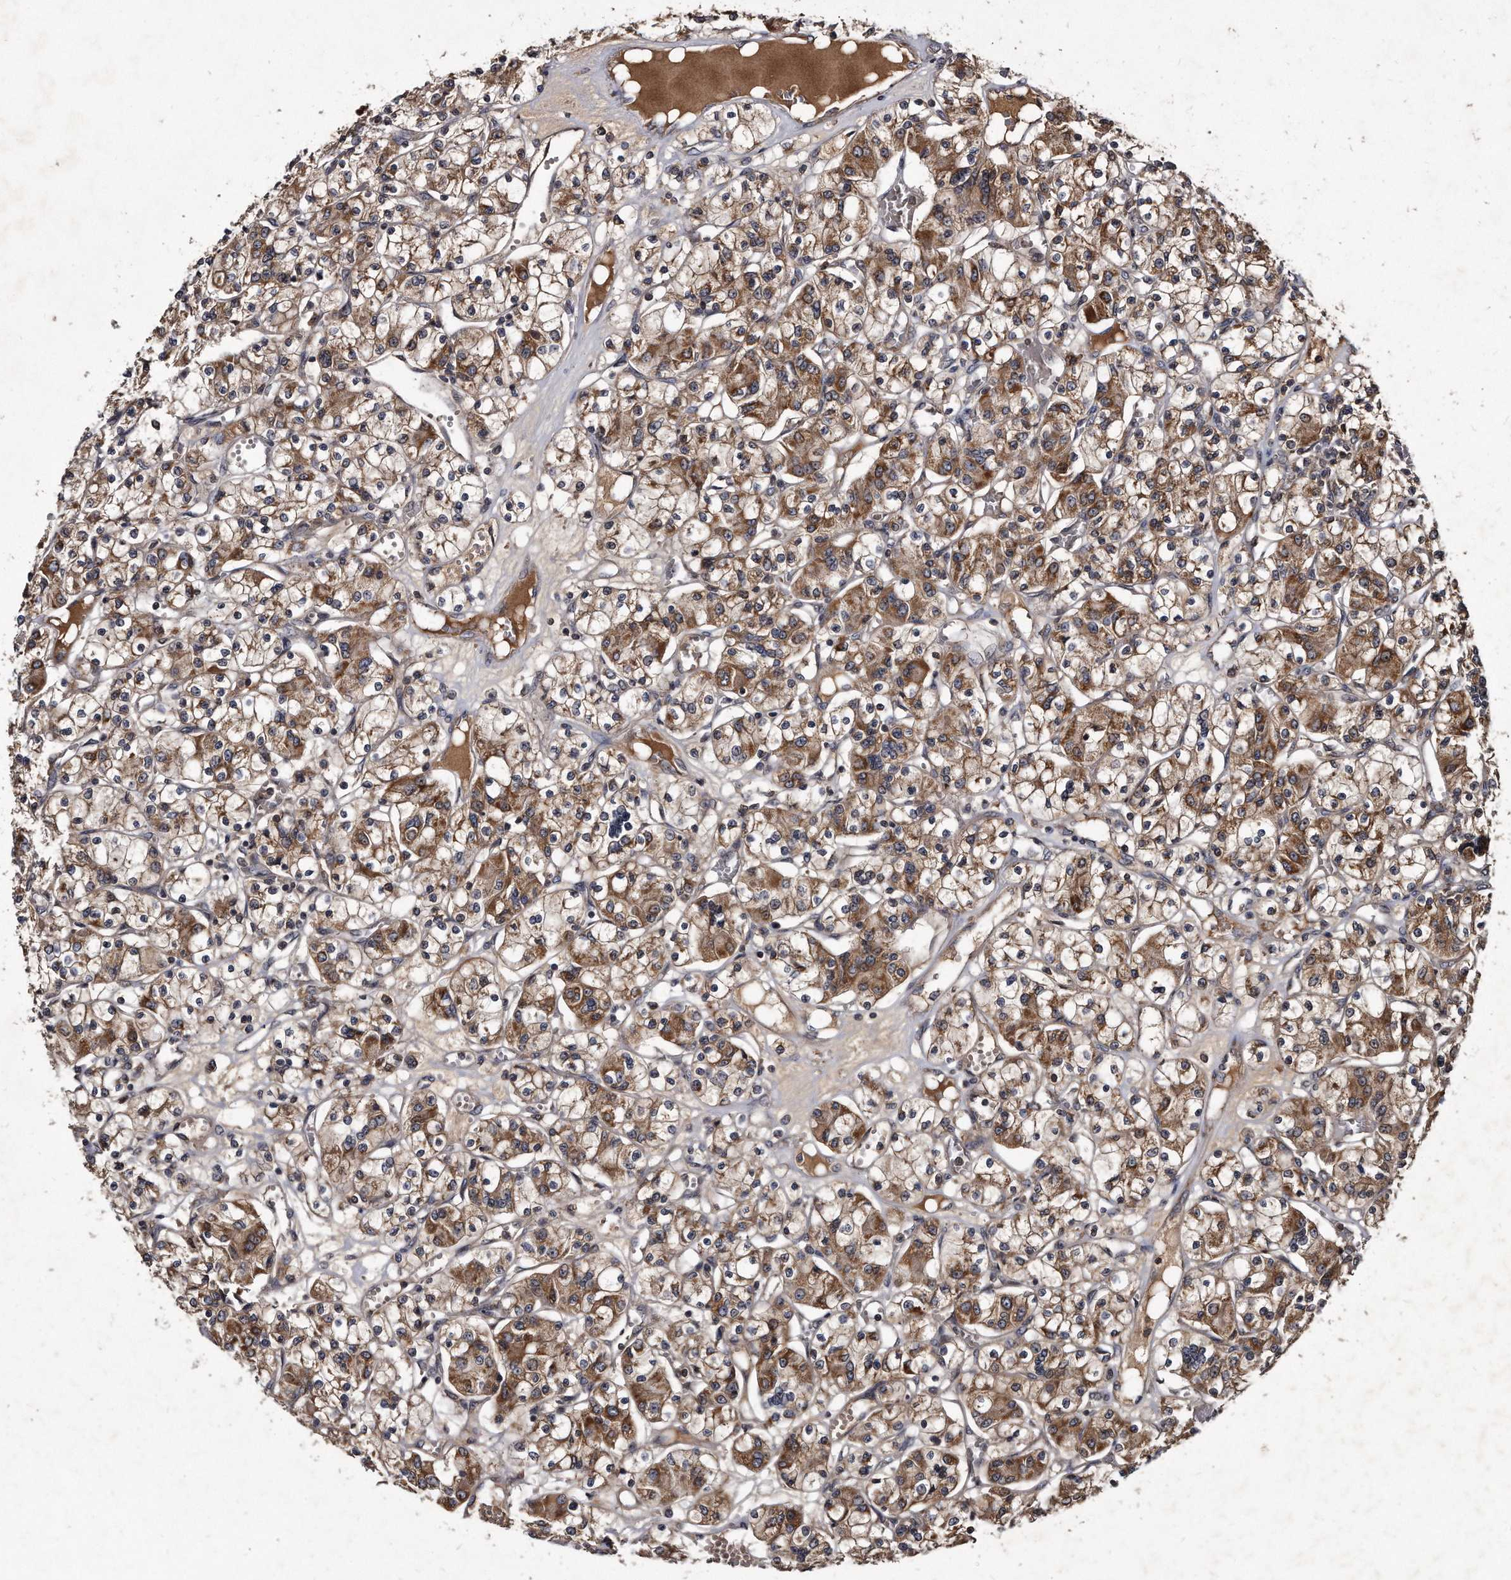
{"staining": {"intensity": "moderate", "quantity": ">75%", "location": "cytoplasmic/membranous"}, "tissue": "renal cancer", "cell_type": "Tumor cells", "image_type": "cancer", "snomed": [{"axis": "morphology", "description": "Adenocarcinoma, NOS"}, {"axis": "topography", "description": "Kidney"}], "caption": "The histopathology image demonstrates a brown stain indicating the presence of a protein in the cytoplasmic/membranous of tumor cells in renal cancer (adenocarcinoma).", "gene": "FAM136A", "patient": {"sex": "female", "age": 59}}